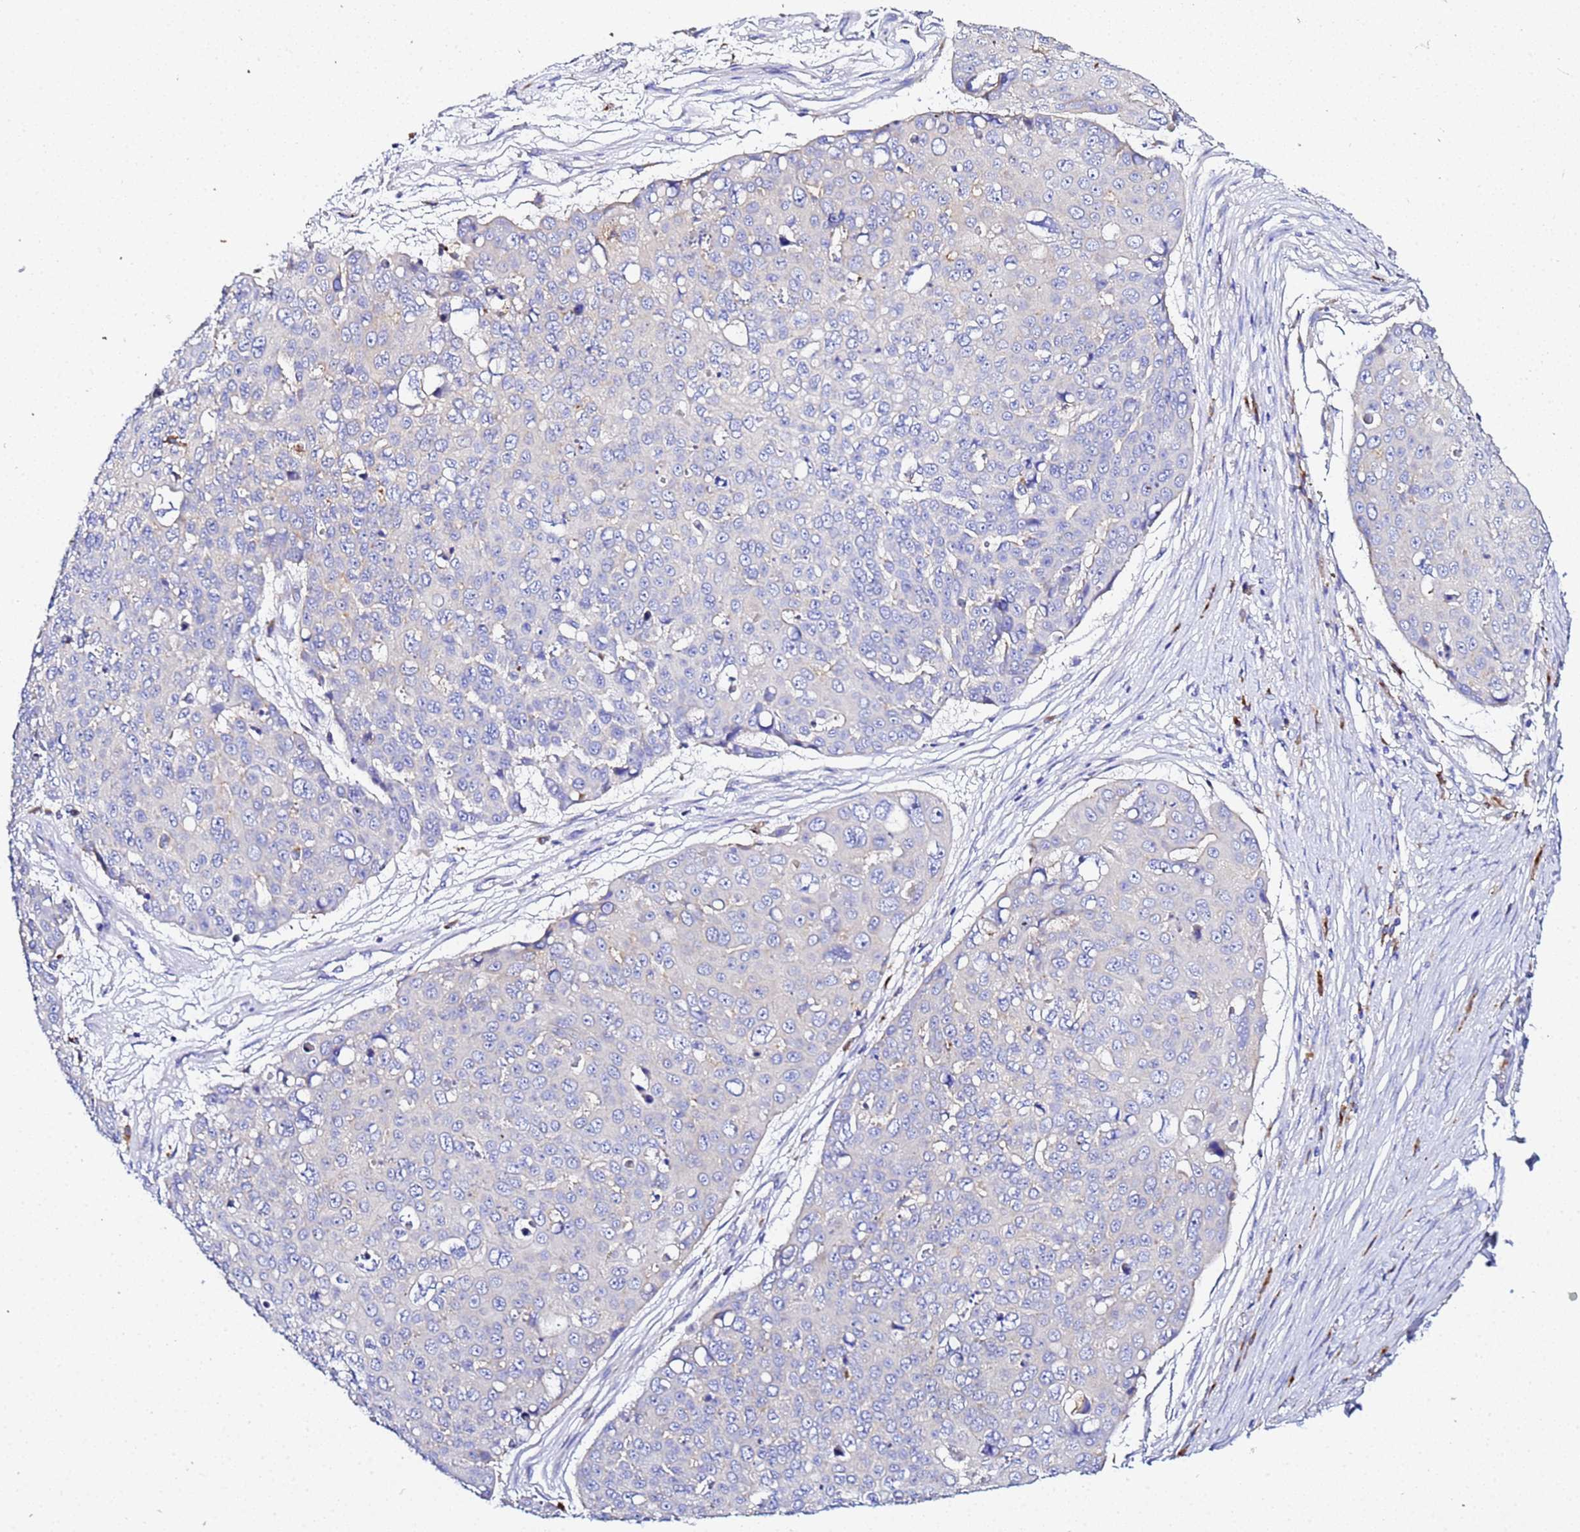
{"staining": {"intensity": "negative", "quantity": "none", "location": "none"}, "tissue": "skin cancer", "cell_type": "Tumor cells", "image_type": "cancer", "snomed": [{"axis": "morphology", "description": "Squamous cell carcinoma, NOS"}, {"axis": "topography", "description": "Skin"}], "caption": "This is an immunohistochemistry micrograph of human skin cancer. There is no expression in tumor cells.", "gene": "VTI1B", "patient": {"sex": "male", "age": 71}}